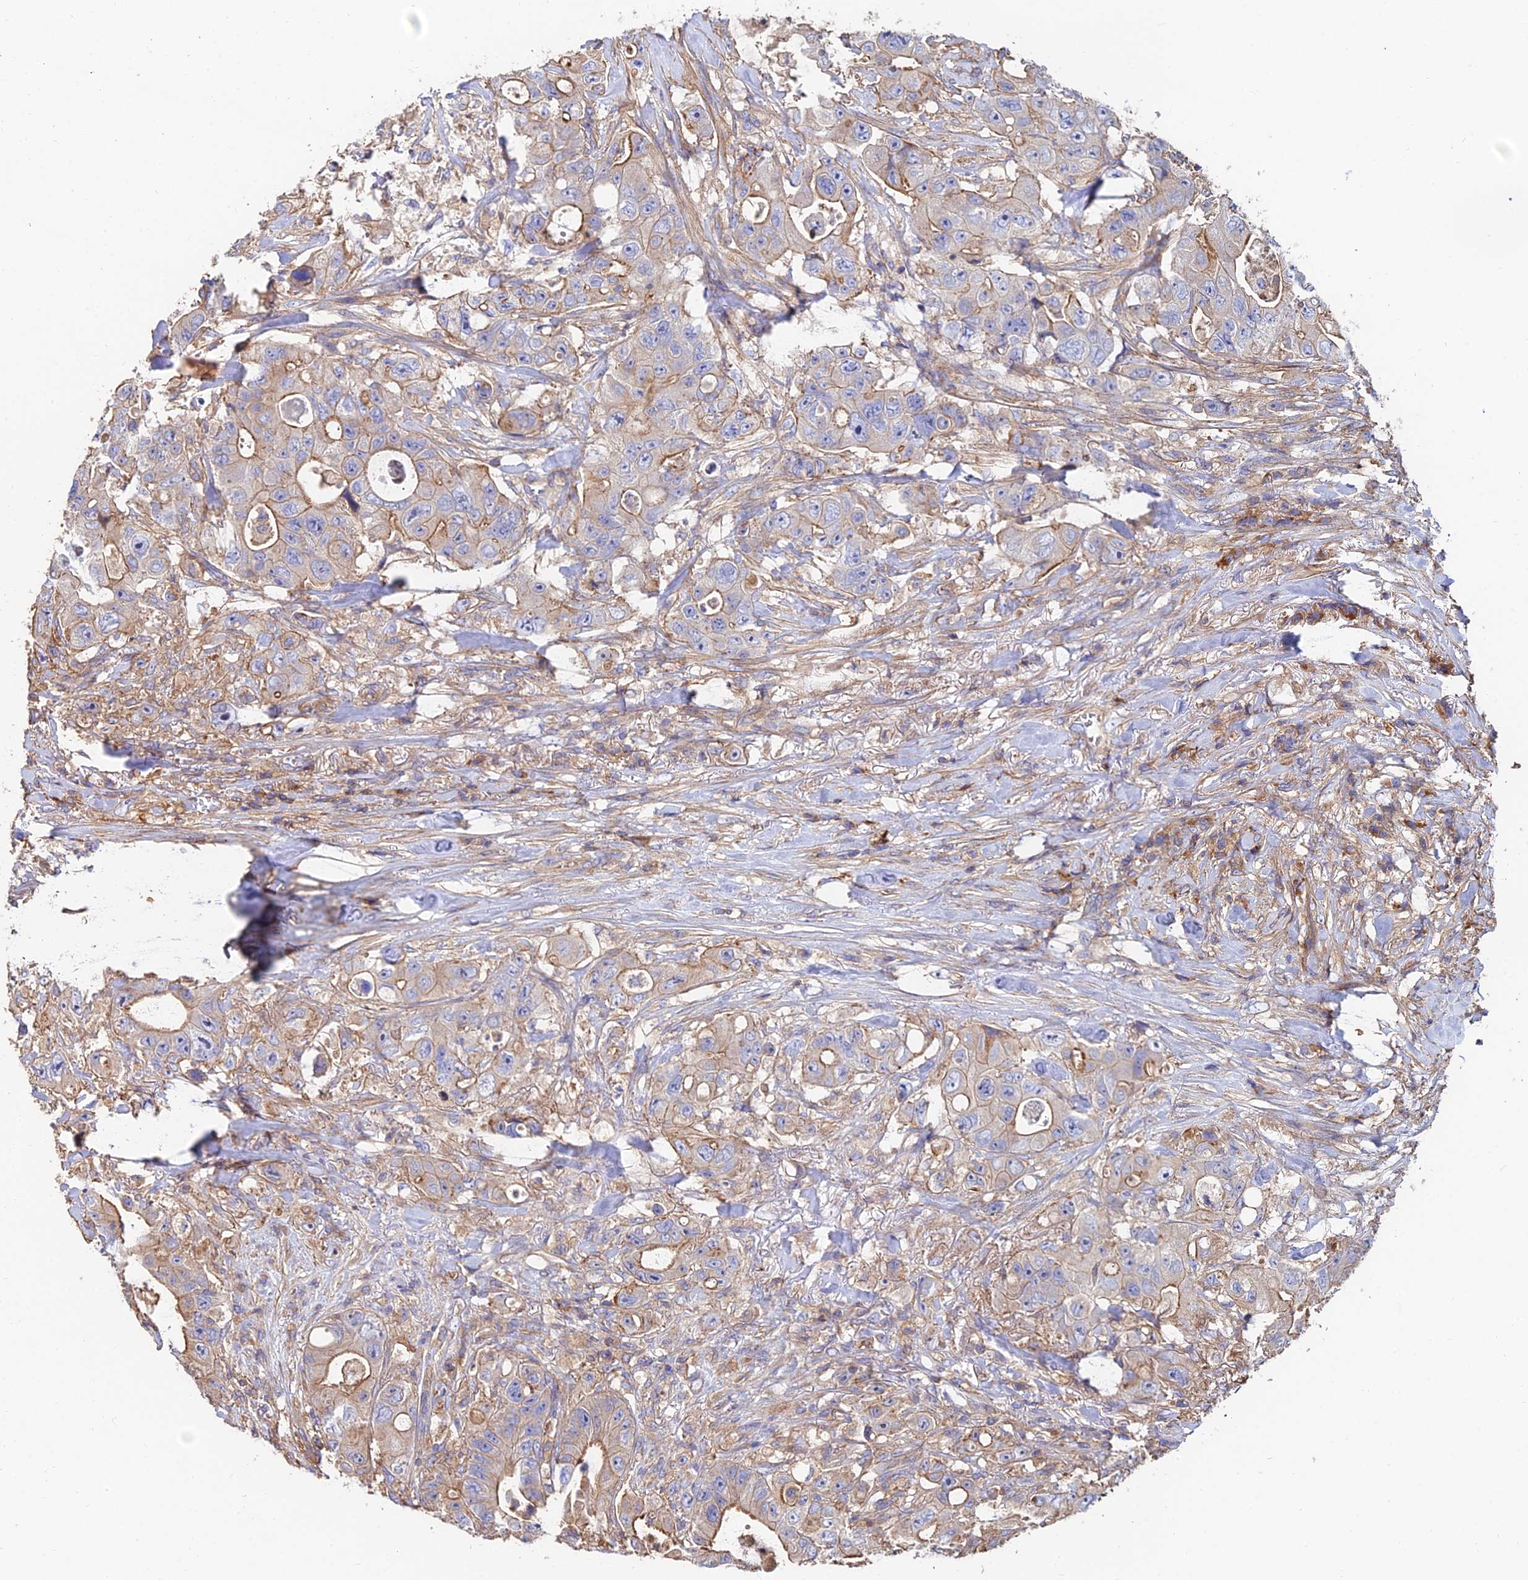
{"staining": {"intensity": "moderate", "quantity": "25%-75%", "location": "cytoplasmic/membranous"}, "tissue": "colorectal cancer", "cell_type": "Tumor cells", "image_type": "cancer", "snomed": [{"axis": "morphology", "description": "Adenocarcinoma, NOS"}, {"axis": "topography", "description": "Colon"}], "caption": "Immunohistochemistry image of human adenocarcinoma (colorectal) stained for a protein (brown), which demonstrates medium levels of moderate cytoplasmic/membranous staining in about 25%-75% of tumor cells.", "gene": "EXT1", "patient": {"sex": "female", "age": 46}}